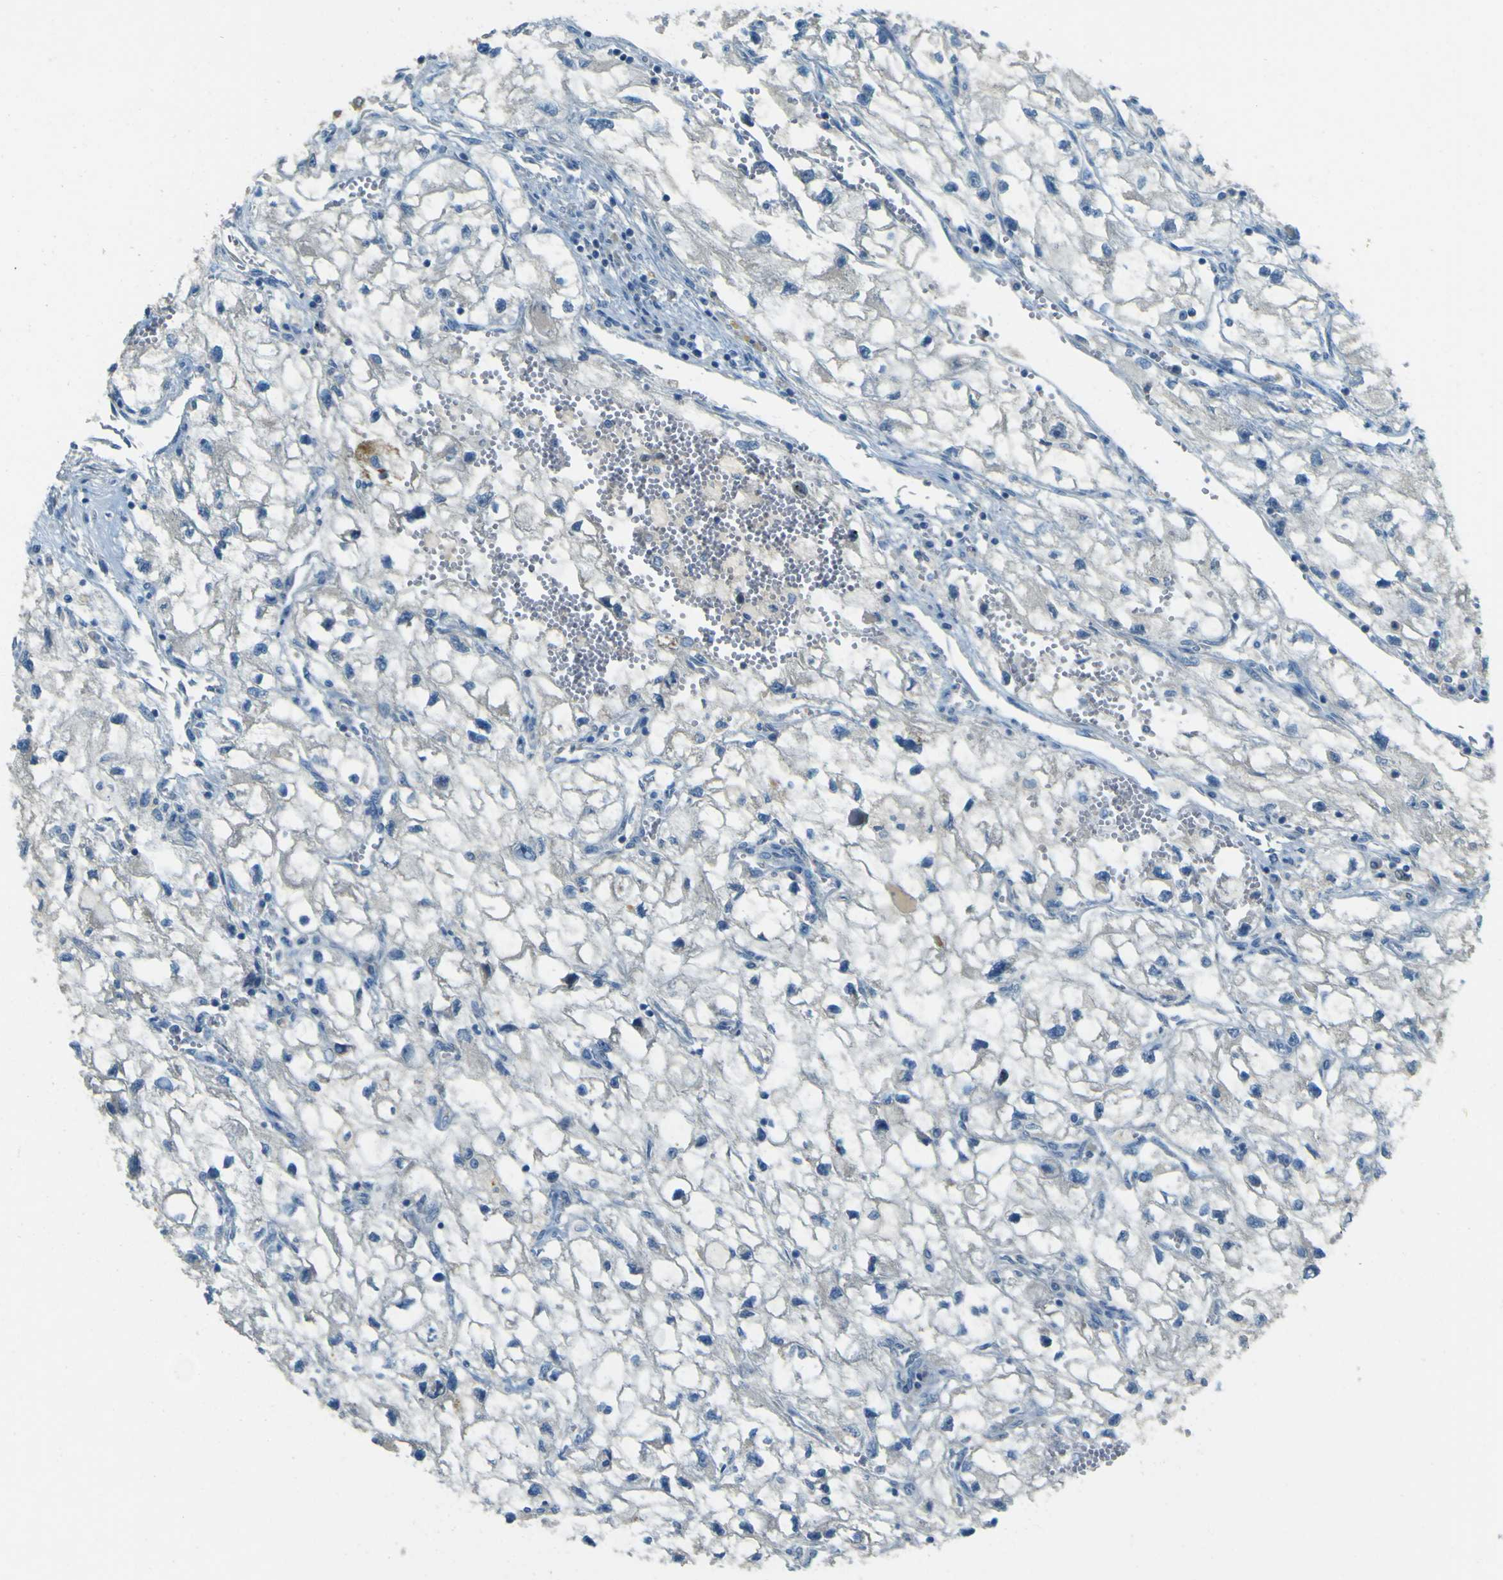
{"staining": {"intensity": "negative", "quantity": "none", "location": "none"}, "tissue": "renal cancer", "cell_type": "Tumor cells", "image_type": "cancer", "snomed": [{"axis": "morphology", "description": "Adenocarcinoma, NOS"}, {"axis": "topography", "description": "Kidney"}], "caption": "DAB (3,3'-diaminobenzidine) immunohistochemical staining of human adenocarcinoma (renal) reveals no significant staining in tumor cells. The staining is performed using DAB brown chromogen with nuclei counter-stained in using hematoxylin.", "gene": "FKTN", "patient": {"sex": "female", "age": 70}}